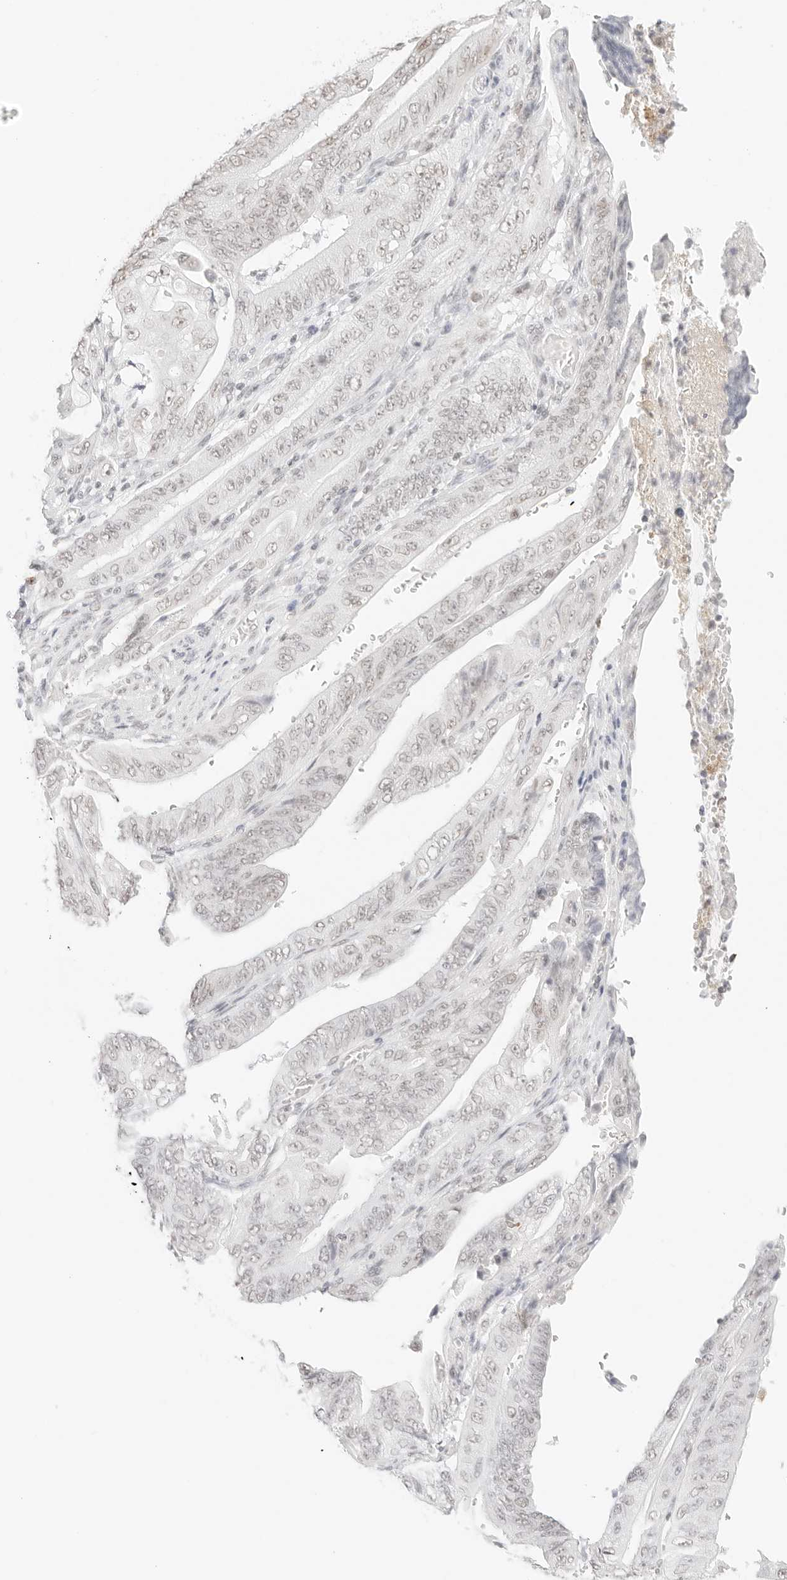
{"staining": {"intensity": "weak", "quantity": "<25%", "location": "nuclear"}, "tissue": "stomach cancer", "cell_type": "Tumor cells", "image_type": "cancer", "snomed": [{"axis": "morphology", "description": "Adenocarcinoma, NOS"}, {"axis": "topography", "description": "Stomach"}], "caption": "Immunohistochemistry image of neoplastic tissue: adenocarcinoma (stomach) stained with DAB (3,3'-diaminobenzidine) shows no significant protein expression in tumor cells. (Immunohistochemistry (ihc), brightfield microscopy, high magnification).", "gene": "FBLN5", "patient": {"sex": "female", "age": 73}}